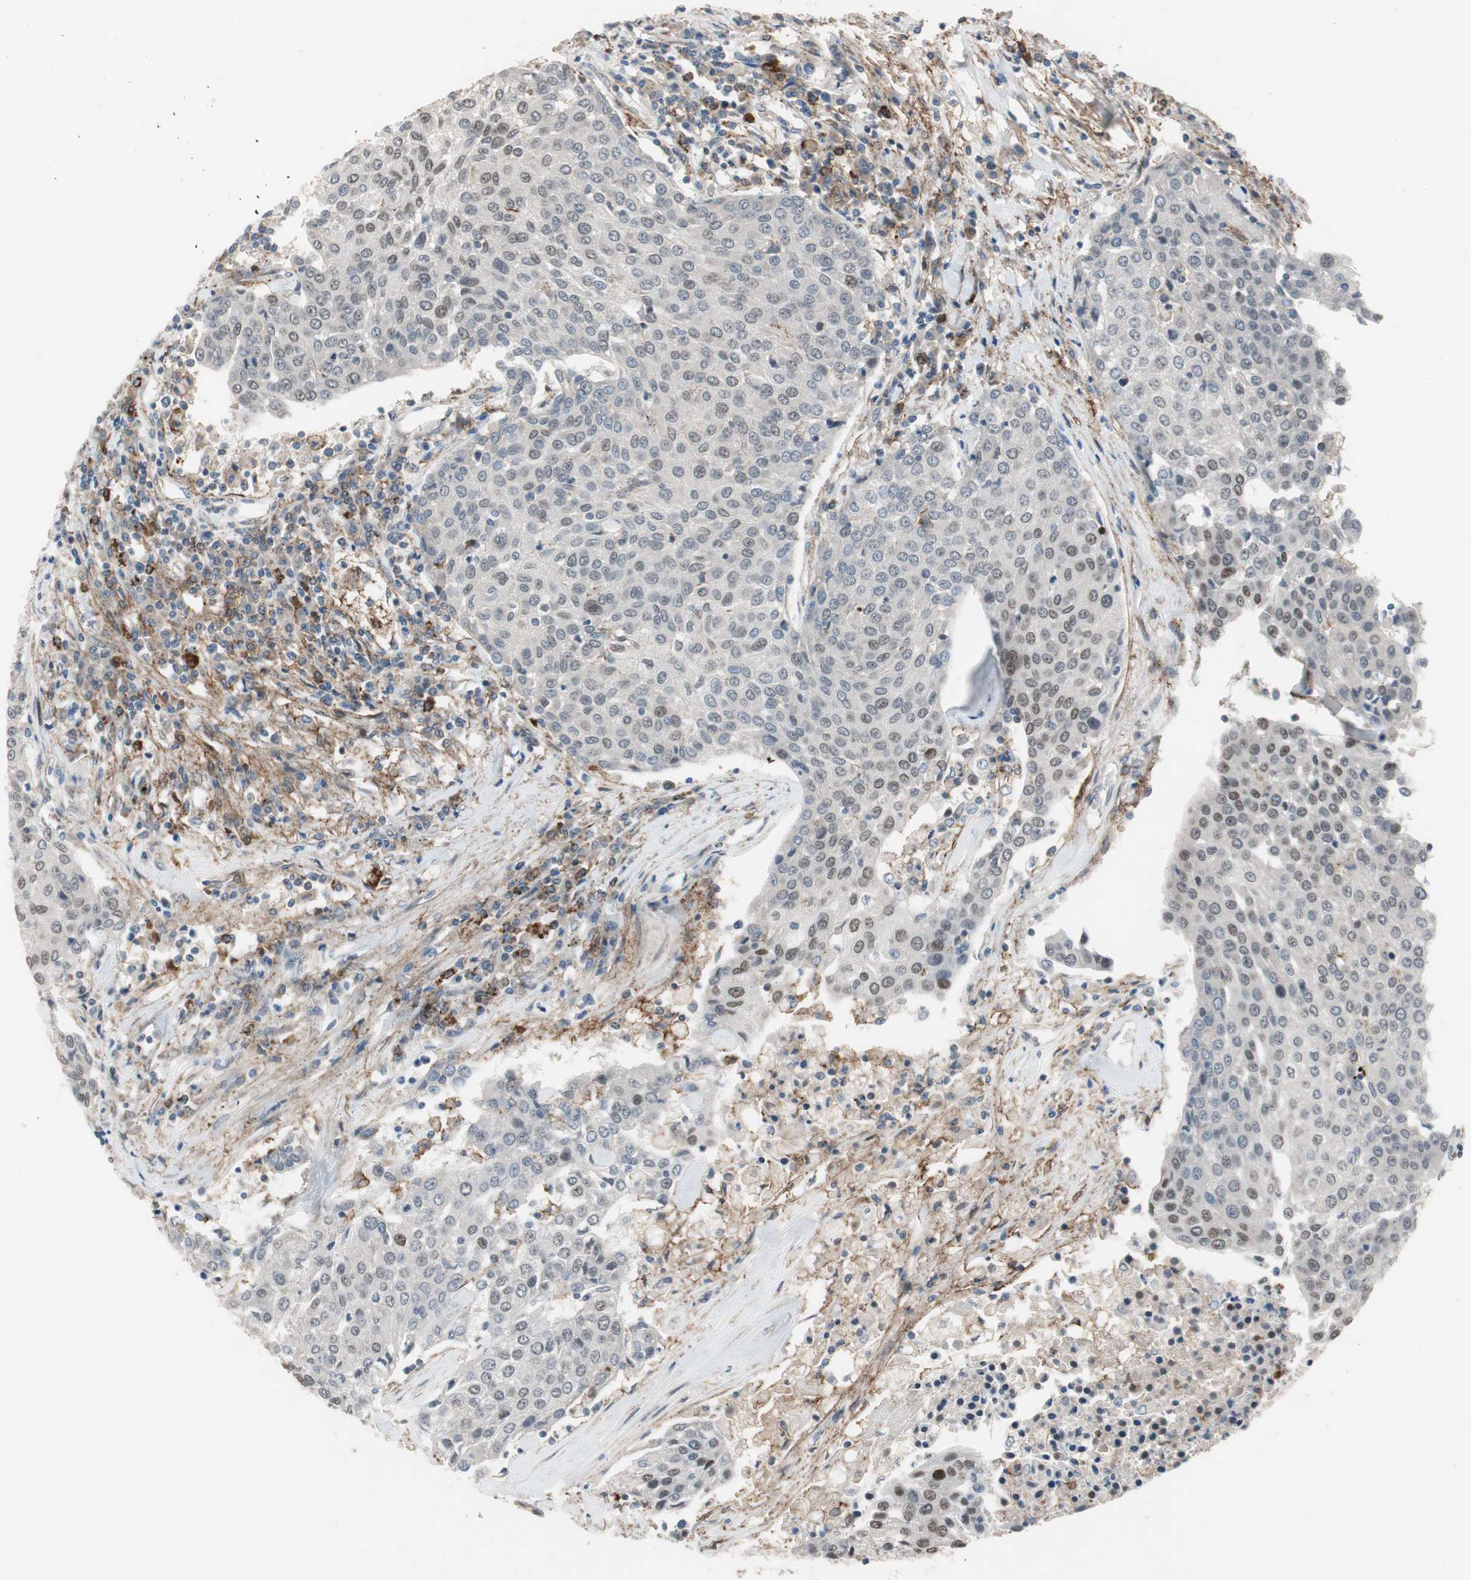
{"staining": {"intensity": "moderate", "quantity": "<25%", "location": "nuclear"}, "tissue": "urothelial cancer", "cell_type": "Tumor cells", "image_type": "cancer", "snomed": [{"axis": "morphology", "description": "Urothelial carcinoma, High grade"}, {"axis": "topography", "description": "Urinary bladder"}], "caption": "A micrograph of human urothelial cancer stained for a protein reveals moderate nuclear brown staining in tumor cells. The staining was performed using DAB (3,3'-diaminobenzidine) to visualize the protein expression in brown, while the nuclei were stained in blue with hematoxylin (Magnification: 20x).", "gene": "GRHL1", "patient": {"sex": "female", "age": 85}}